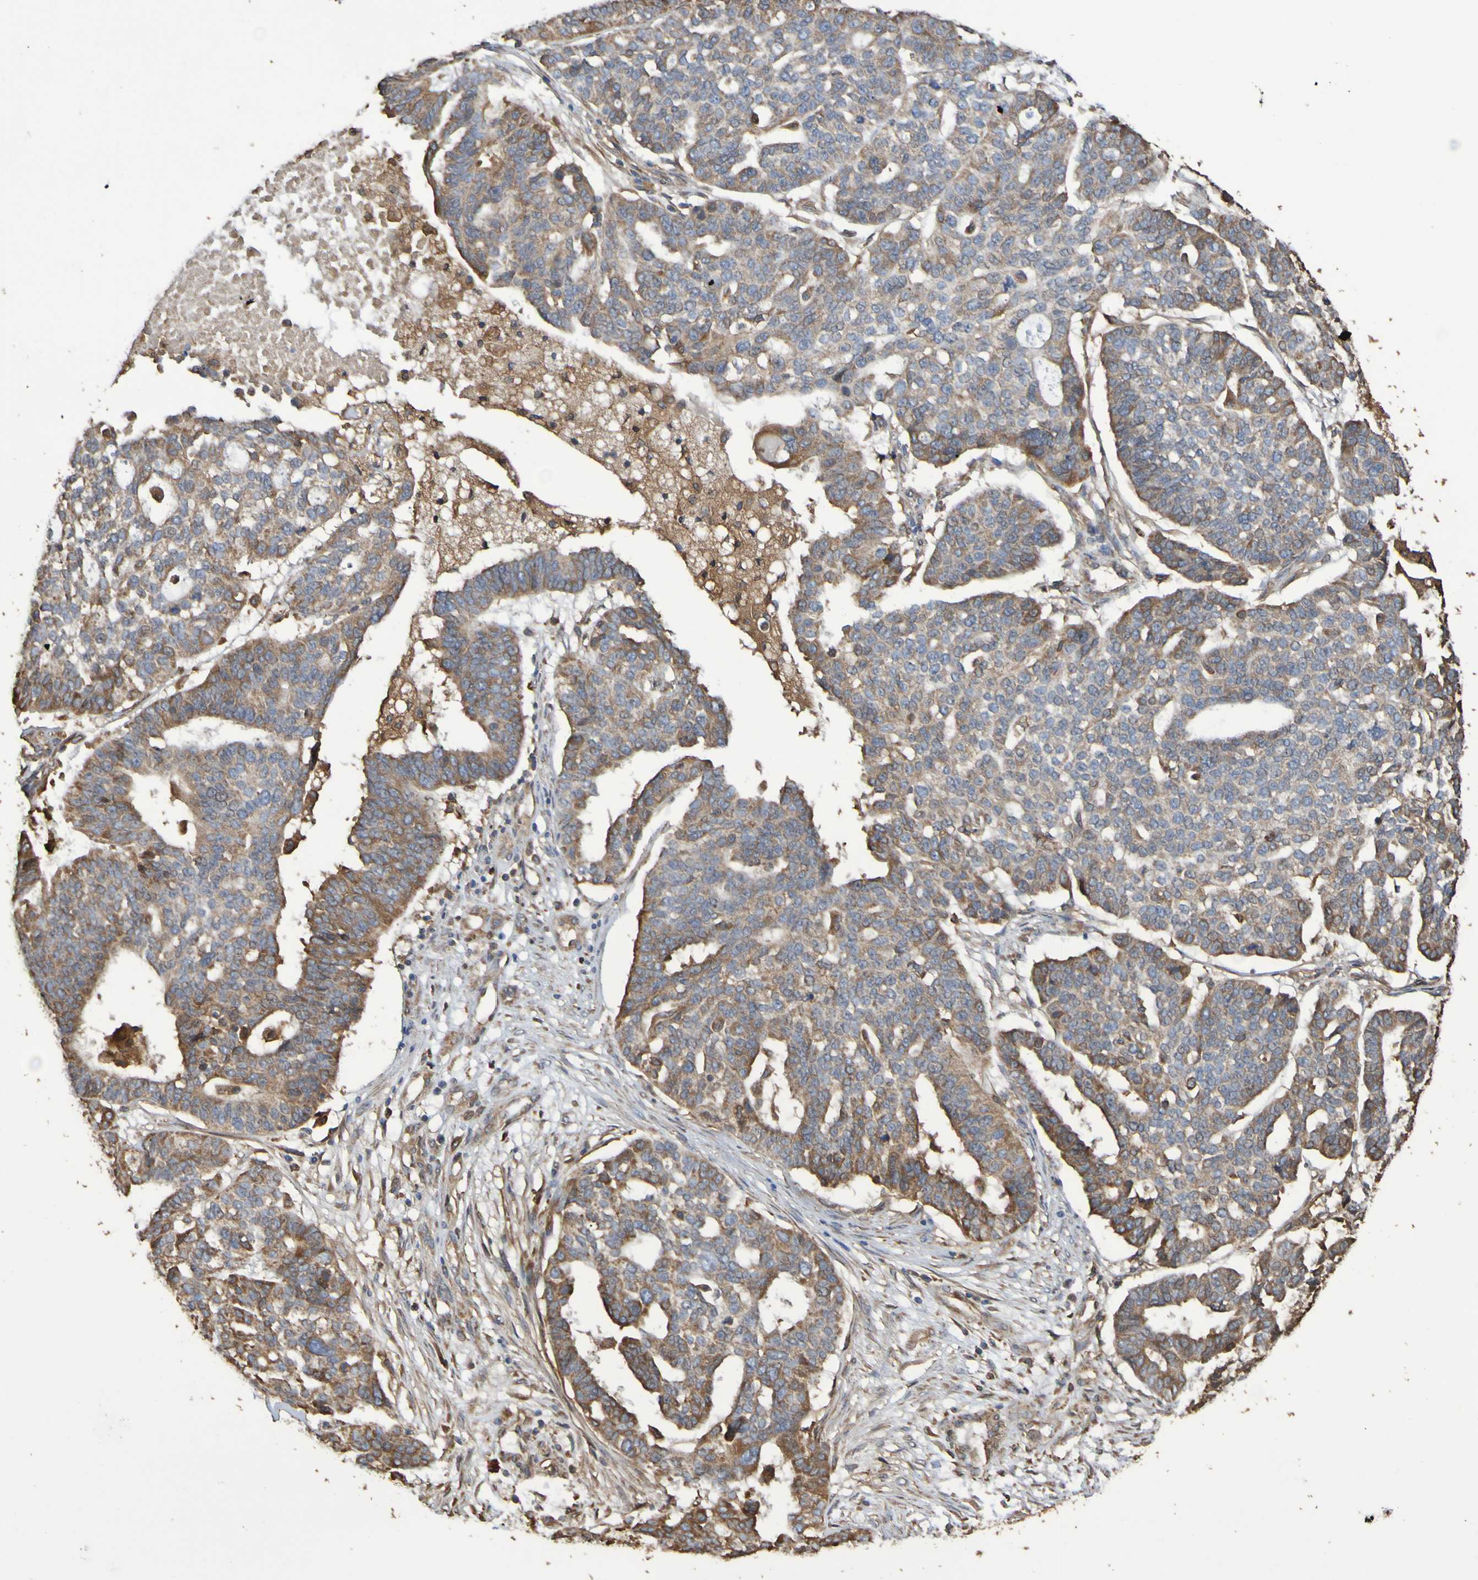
{"staining": {"intensity": "weak", "quantity": ">75%", "location": "cytoplasmic/membranous"}, "tissue": "ovarian cancer", "cell_type": "Tumor cells", "image_type": "cancer", "snomed": [{"axis": "morphology", "description": "Cystadenocarcinoma, serous, NOS"}, {"axis": "topography", "description": "Ovary"}], "caption": "Protein staining demonstrates weak cytoplasmic/membranous positivity in about >75% of tumor cells in serous cystadenocarcinoma (ovarian).", "gene": "RAB11A", "patient": {"sex": "female", "age": 59}}